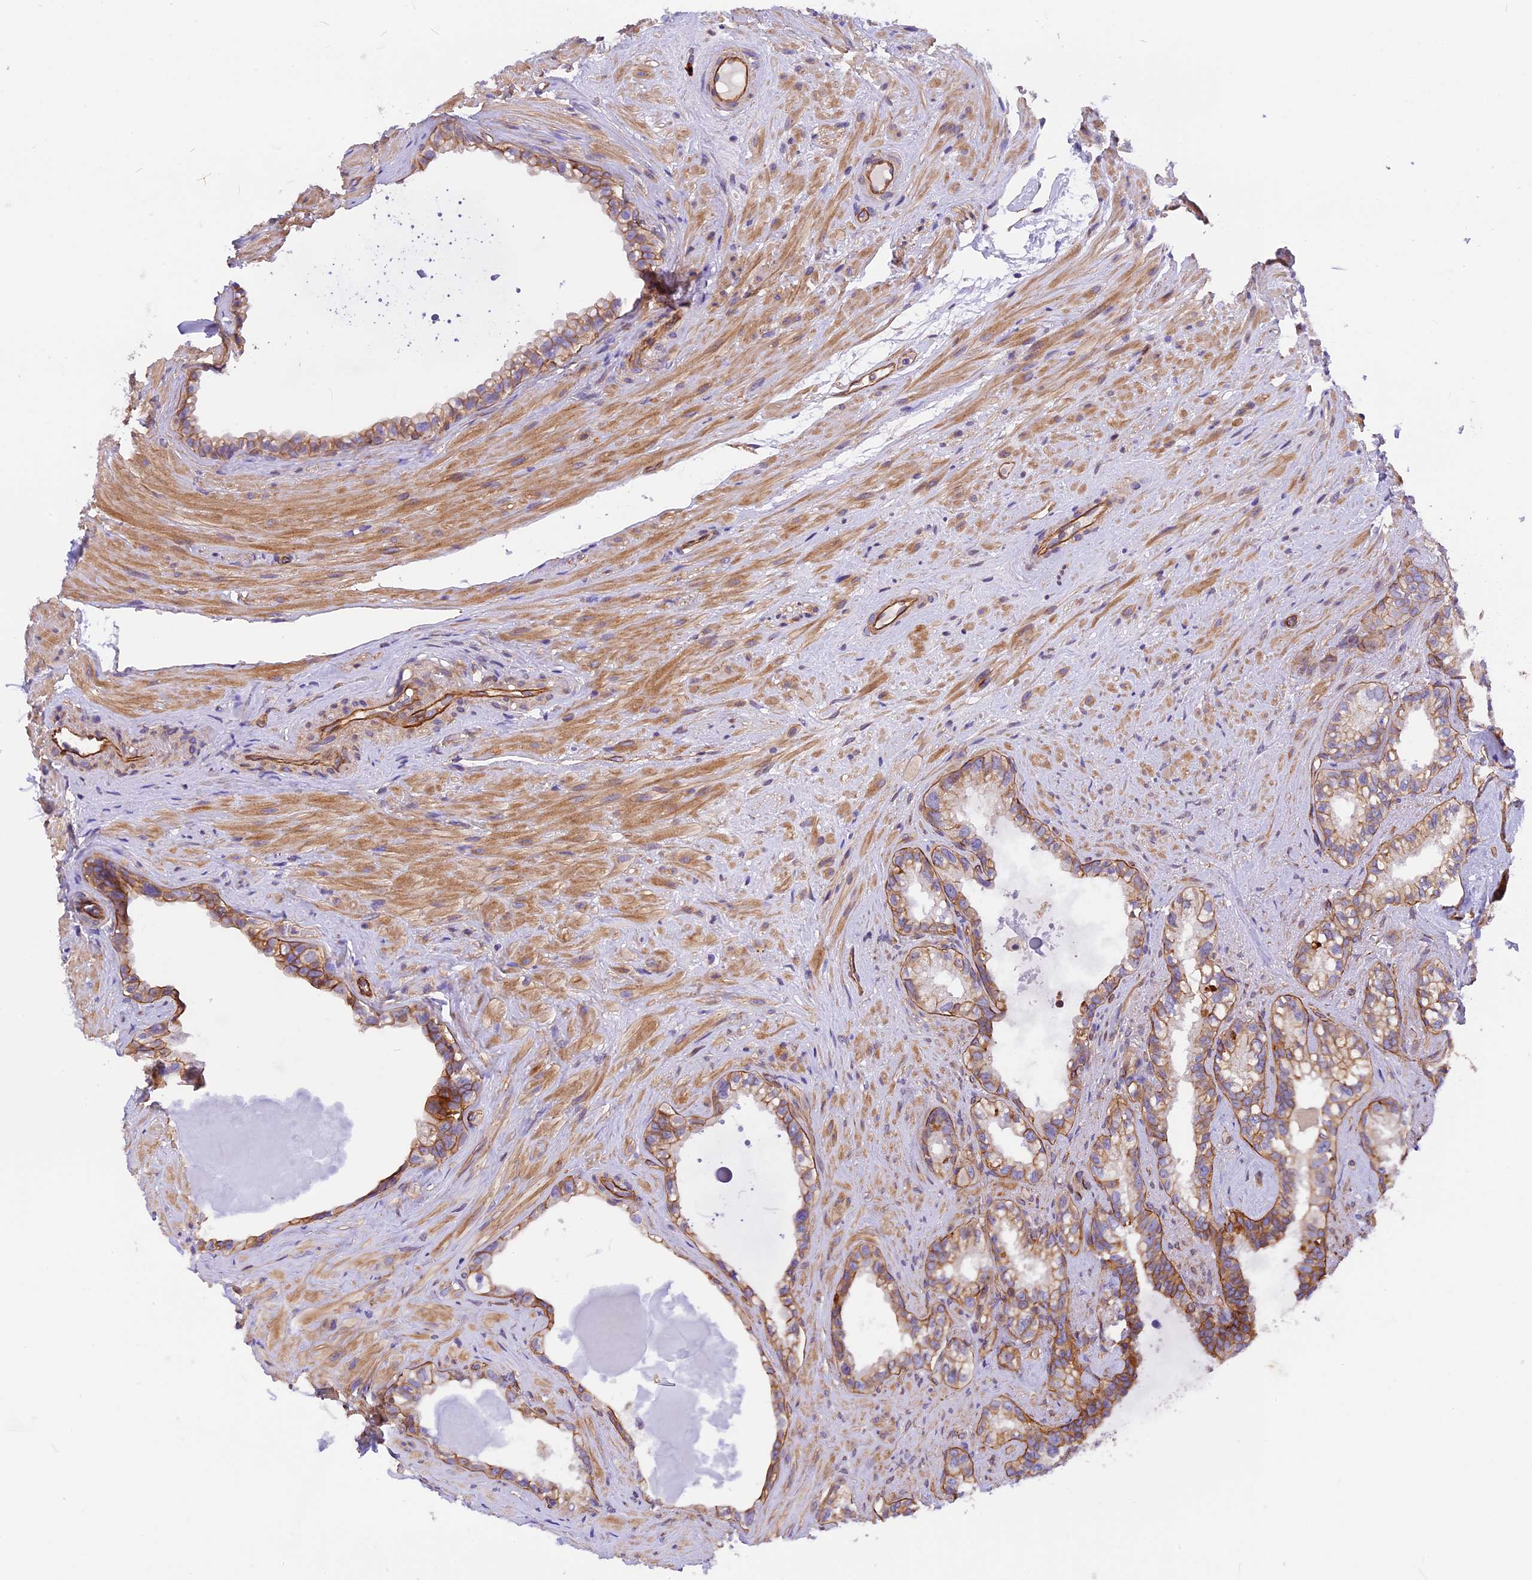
{"staining": {"intensity": "weak", "quantity": ">75%", "location": "cytoplasmic/membranous"}, "tissue": "seminal vesicle", "cell_type": "Glandular cells", "image_type": "normal", "snomed": [{"axis": "morphology", "description": "Normal tissue, NOS"}, {"axis": "topography", "description": "Prostate"}, {"axis": "topography", "description": "Seminal veicle"}], "caption": "Human seminal vesicle stained with a brown dye shows weak cytoplasmic/membranous positive positivity in approximately >75% of glandular cells.", "gene": "MED20", "patient": {"sex": "male", "age": 79}}